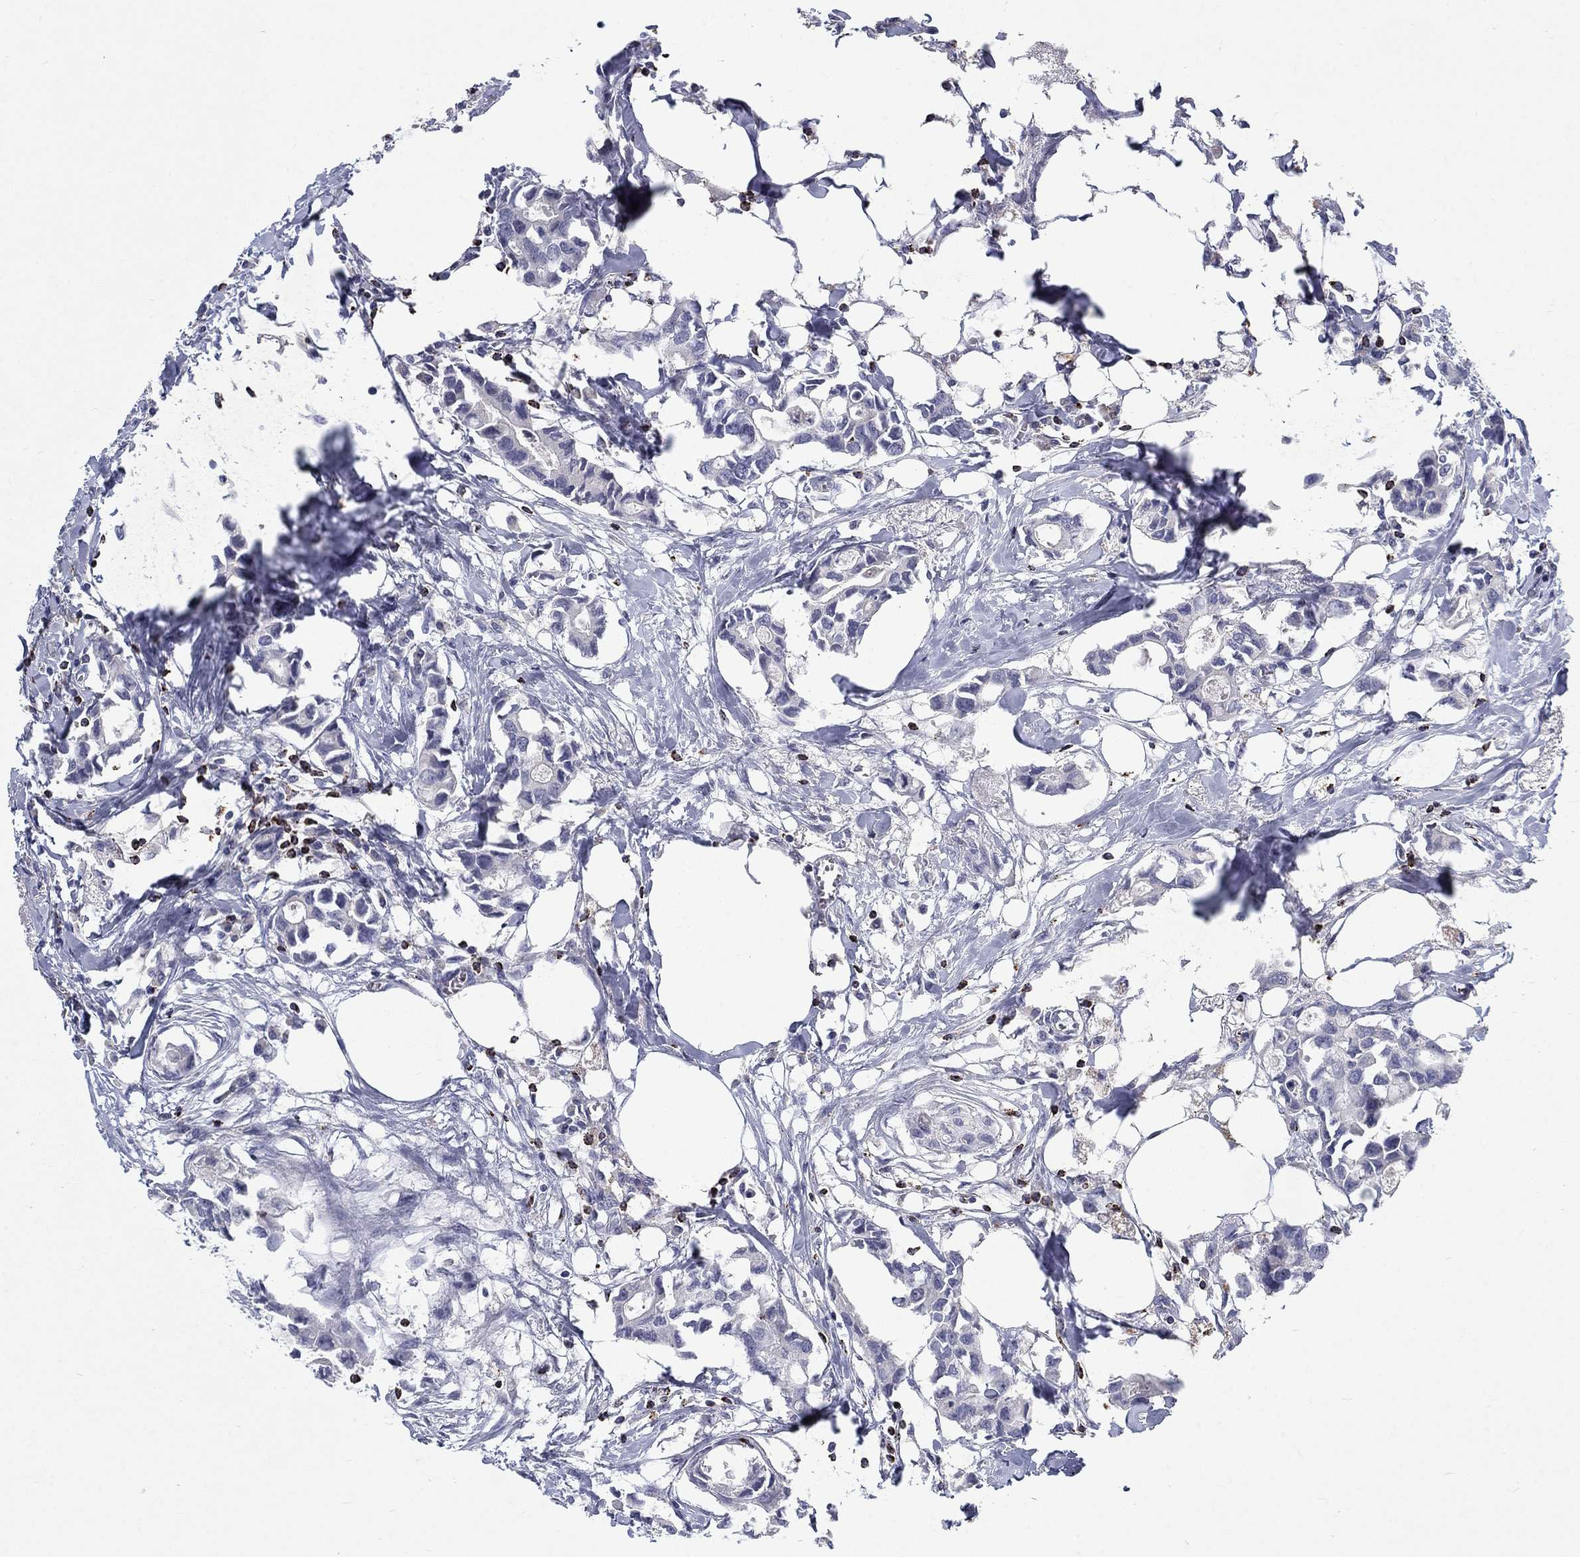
{"staining": {"intensity": "negative", "quantity": "none", "location": "none"}, "tissue": "breast cancer", "cell_type": "Tumor cells", "image_type": "cancer", "snomed": [{"axis": "morphology", "description": "Duct carcinoma"}, {"axis": "topography", "description": "Breast"}], "caption": "An immunohistochemistry (IHC) photomicrograph of breast cancer is shown. There is no staining in tumor cells of breast cancer.", "gene": "GZMA", "patient": {"sex": "female", "age": 83}}